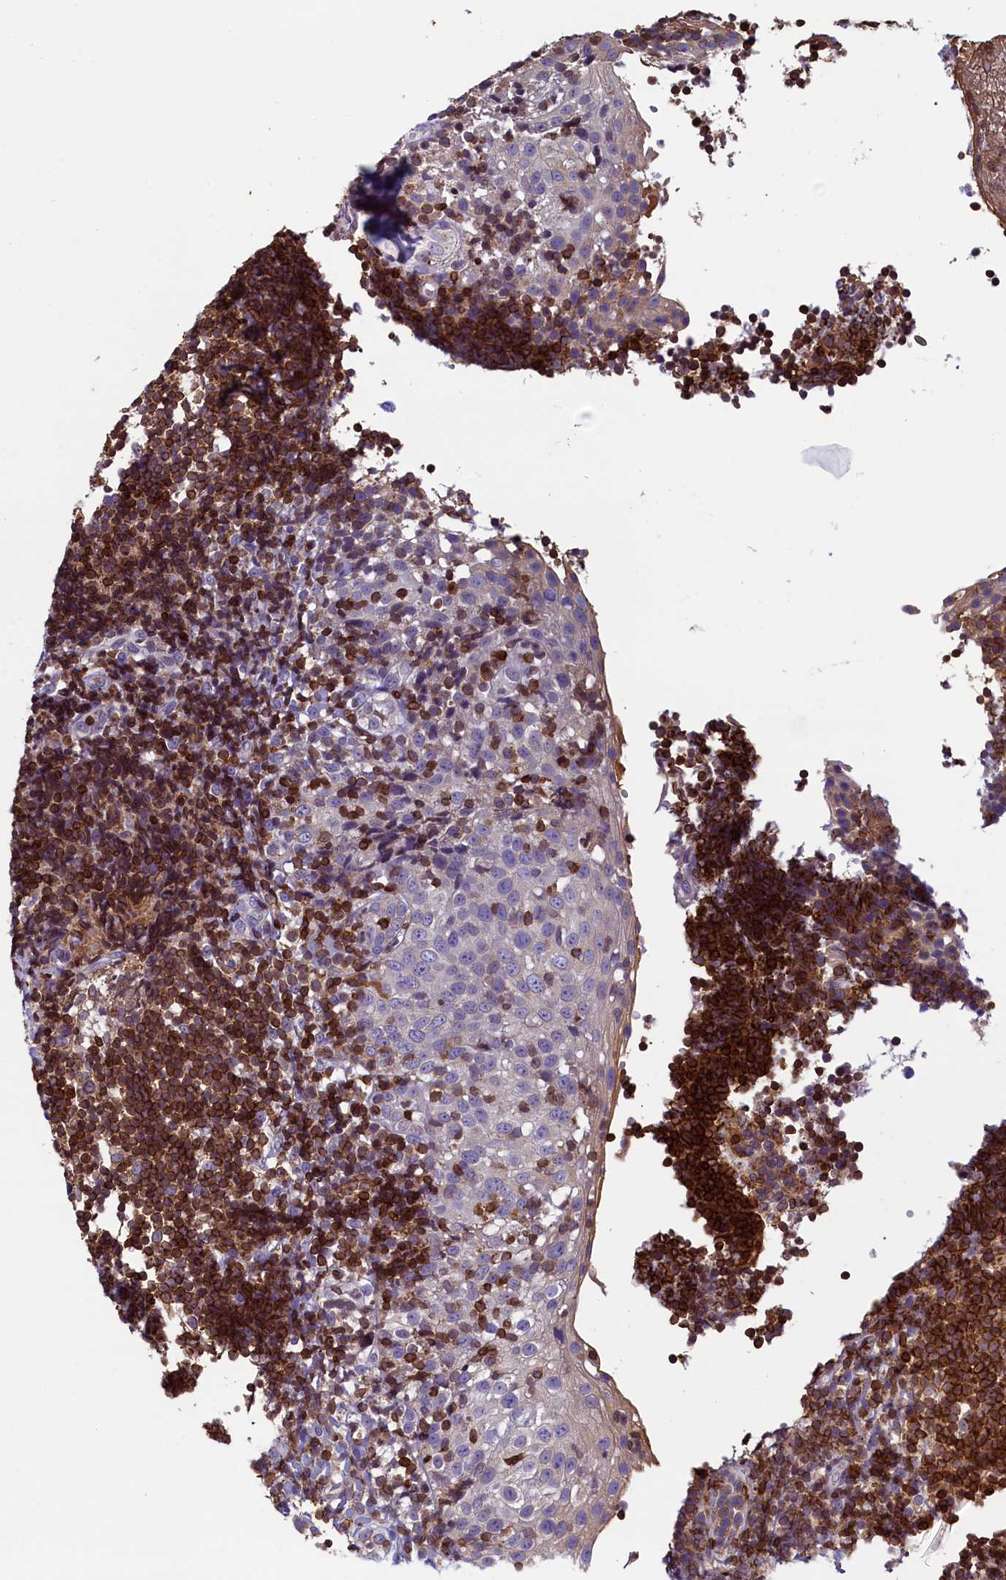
{"staining": {"intensity": "strong", "quantity": "<25%", "location": "cytoplasmic/membranous"}, "tissue": "tonsil", "cell_type": "Germinal center cells", "image_type": "normal", "snomed": [{"axis": "morphology", "description": "Normal tissue, NOS"}, {"axis": "topography", "description": "Tonsil"}], "caption": "The micrograph displays immunohistochemical staining of normal tonsil. There is strong cytoplasmic/membranous expression is appreciated in approximately <25% of germinal center cells.", "gene": "TRAF3IP3", "patient": {"sex": "female", "age": 40}}